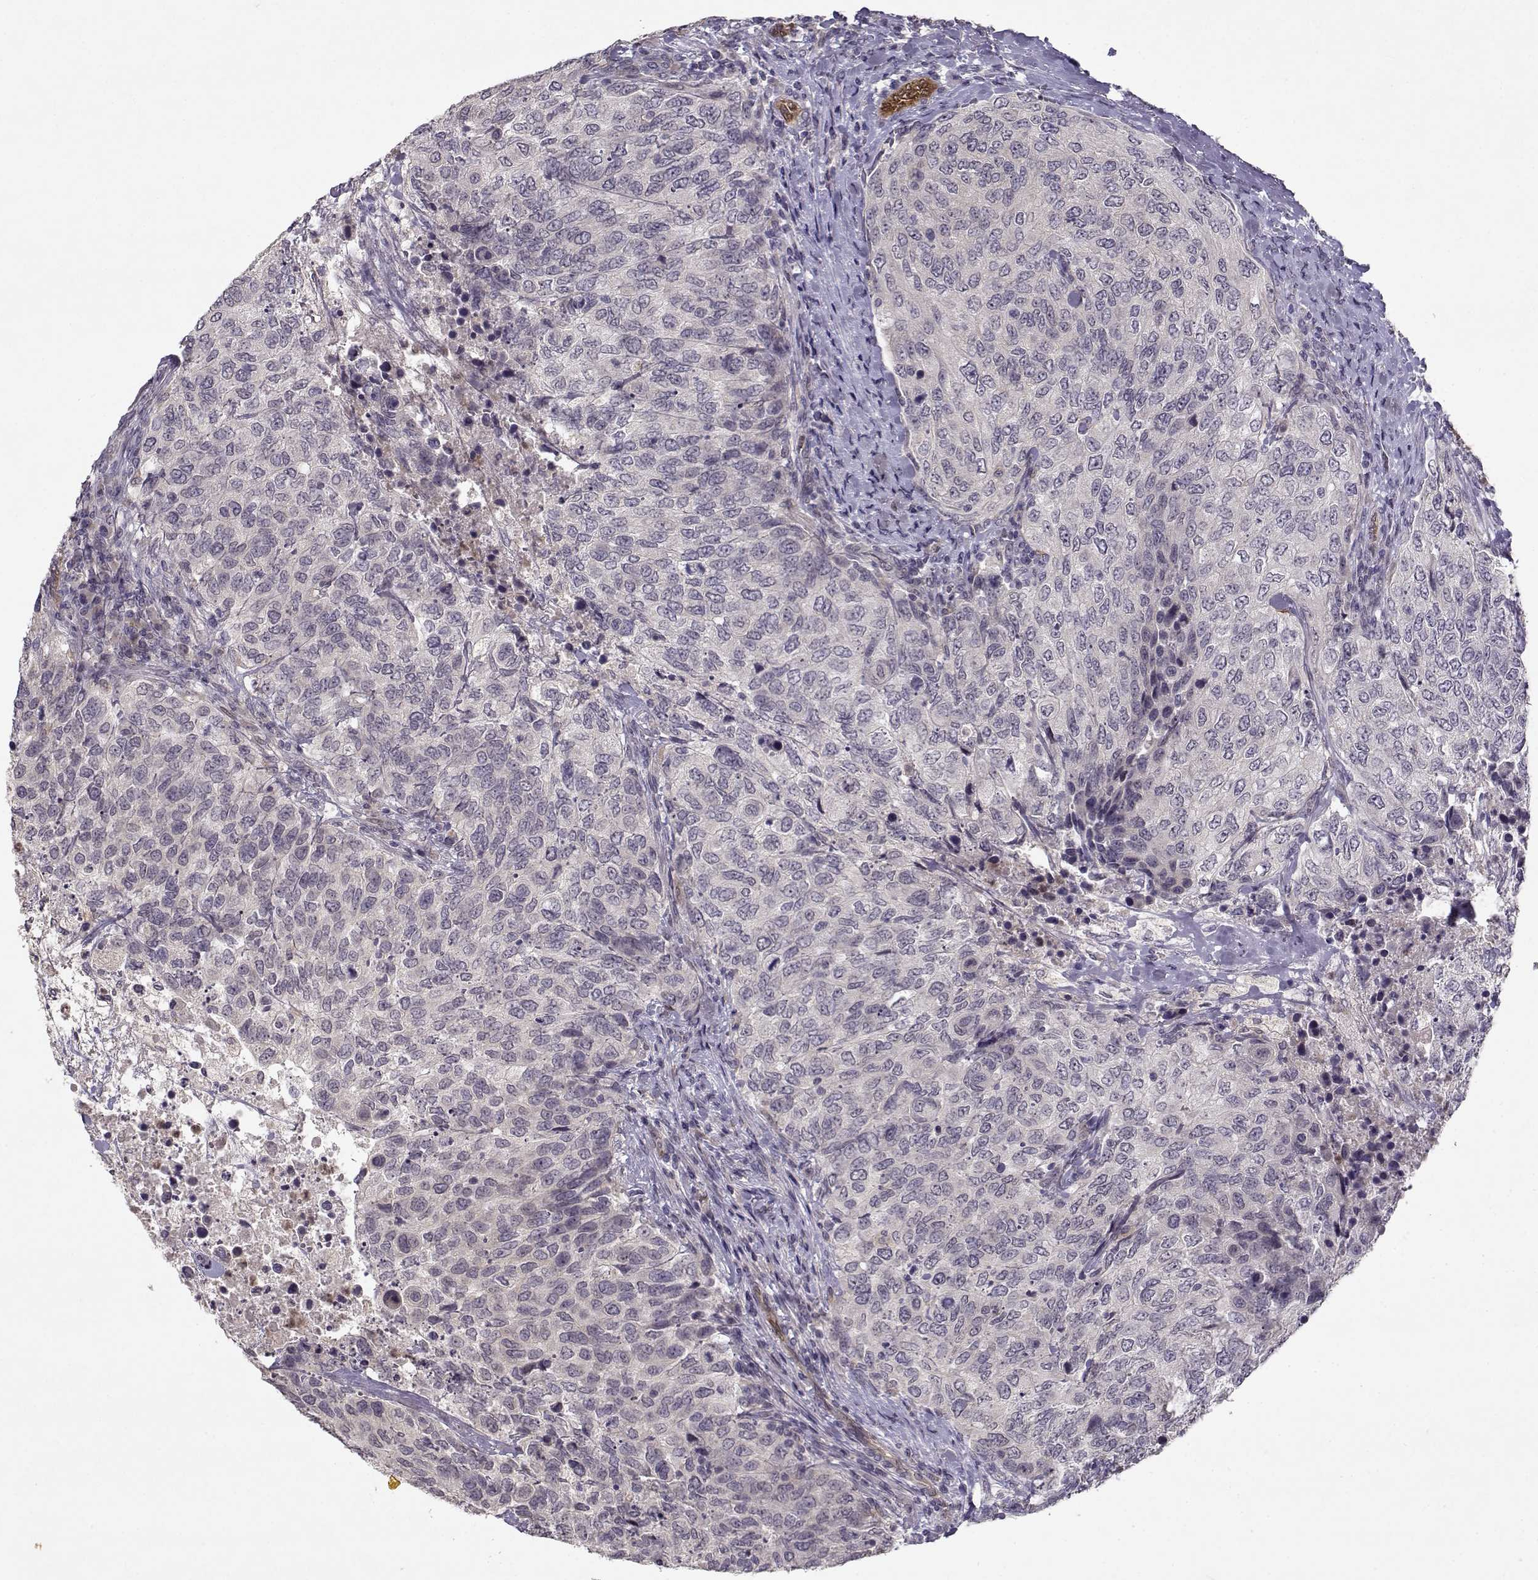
{"staining": {"intensity": "negative", "quantity": "none", "location": "none"}, "tissue": "urothelial cancer", "cell_type": "Tumor cells", "image_type": "cancer", "snomed": [{"axis": "morphology", "description": "Urothelial carcinoma, High grade"}, {"axis": "topography", "description": "Urinary bladder"}], "caption": "DAB (3,3'-diaminobenzidine) immunohistochemical staining of human high-grade urothelial carcinoma reveals no significant staining in tumor cells.", "gene": "BMX", "patient": {"sex": "female", "age": 78}}